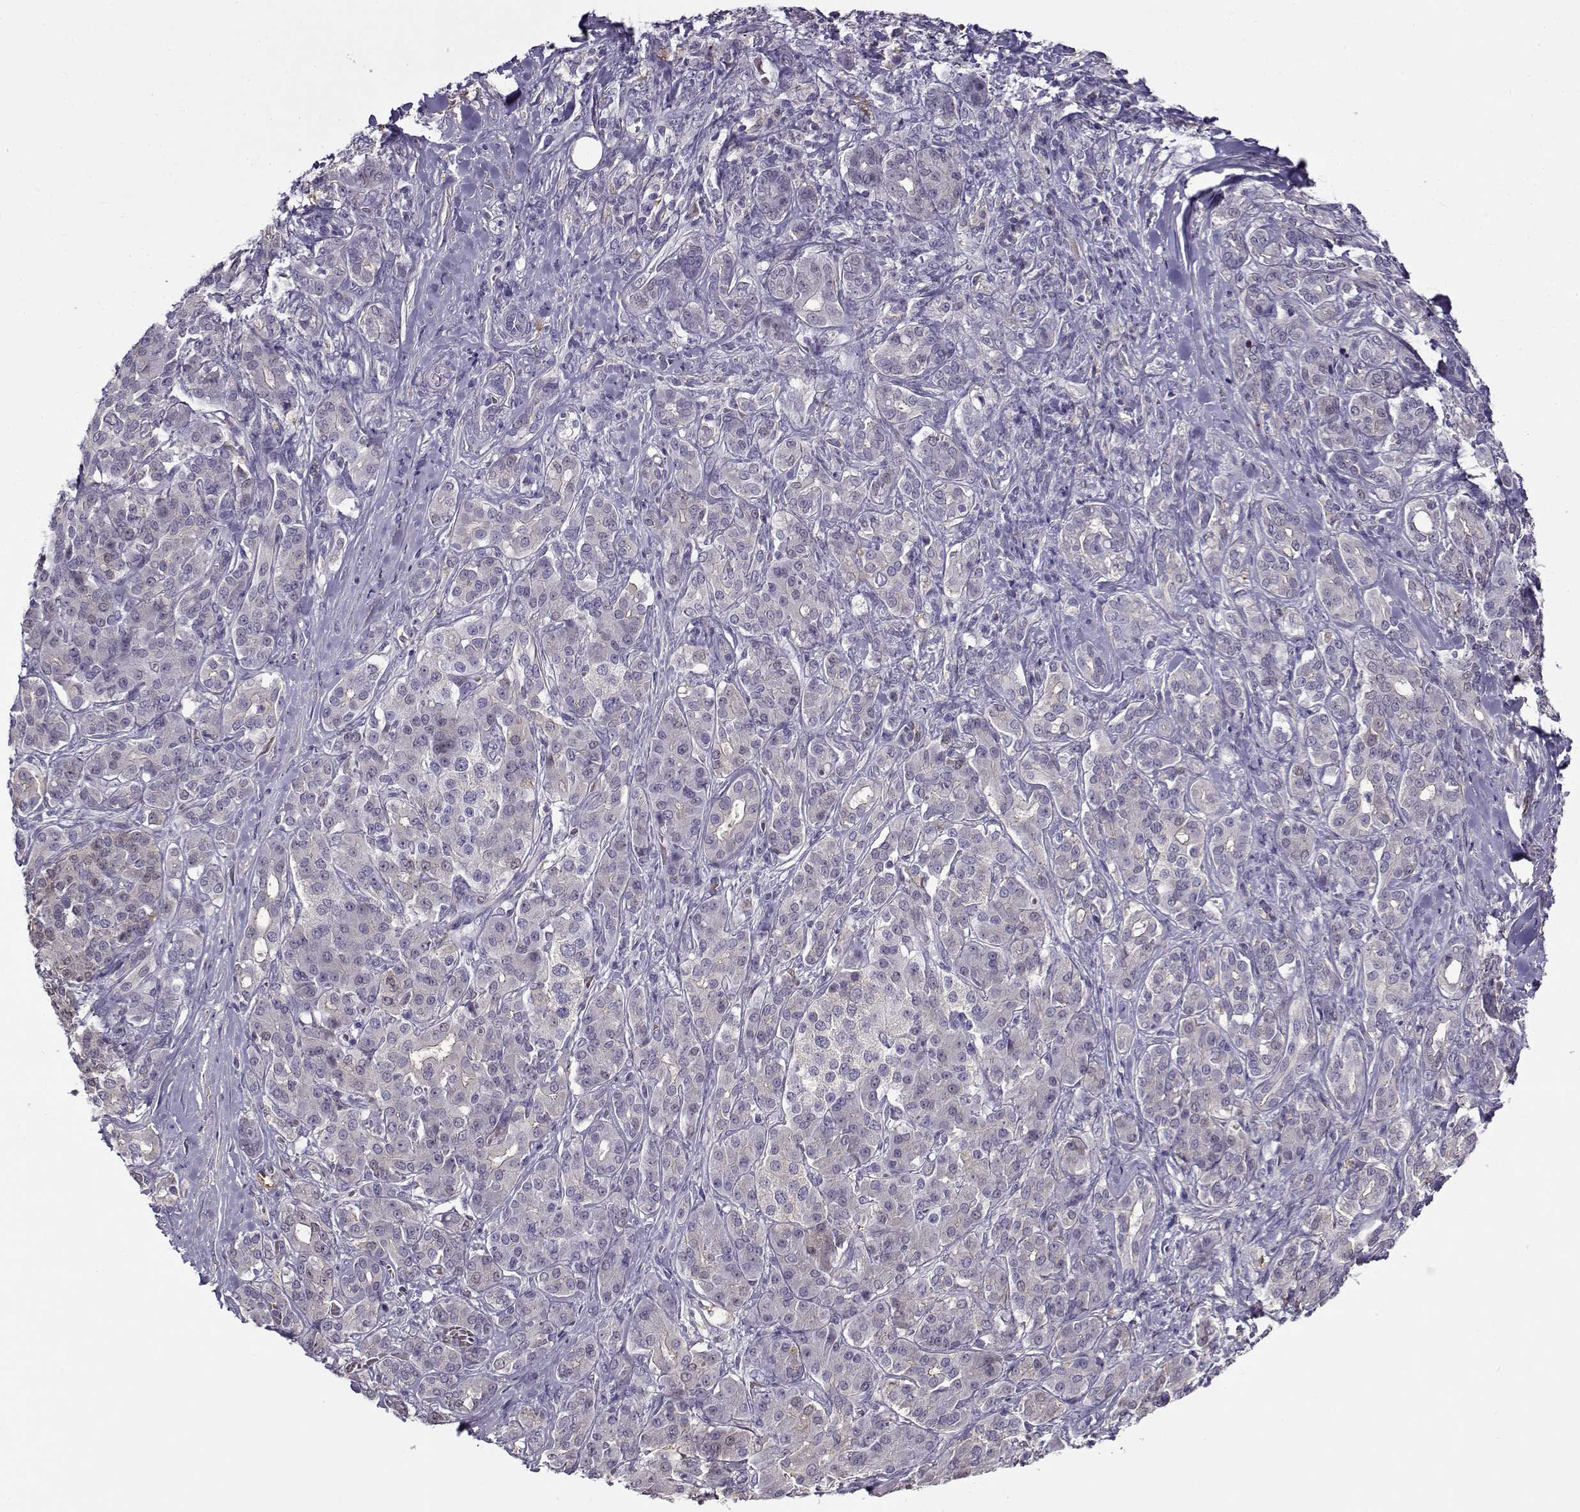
{"staining": {"intensity": "negative", "quantity": "none", "location": "none"}, "tissue": "pancreatic cancer", "cell_type": "Tumor cells", "image_type": "cancer", "snomed": [{"axis": "morphology", "description": "Normal tissue, NOS"}, {"axis": "morphology", "description": "Inflammation, NOS"}, {"axis": "morphology", "description": "Adenocarcinoma, NOS"}, {"axis": "topography", "description": "Pancreas"}], "caption": "The image demonstrates no significant expression in tumor cells of pancreatic adenocarcinoma.", "gene": "UCP3", "patient": {"sex": "male", "age": 57}}